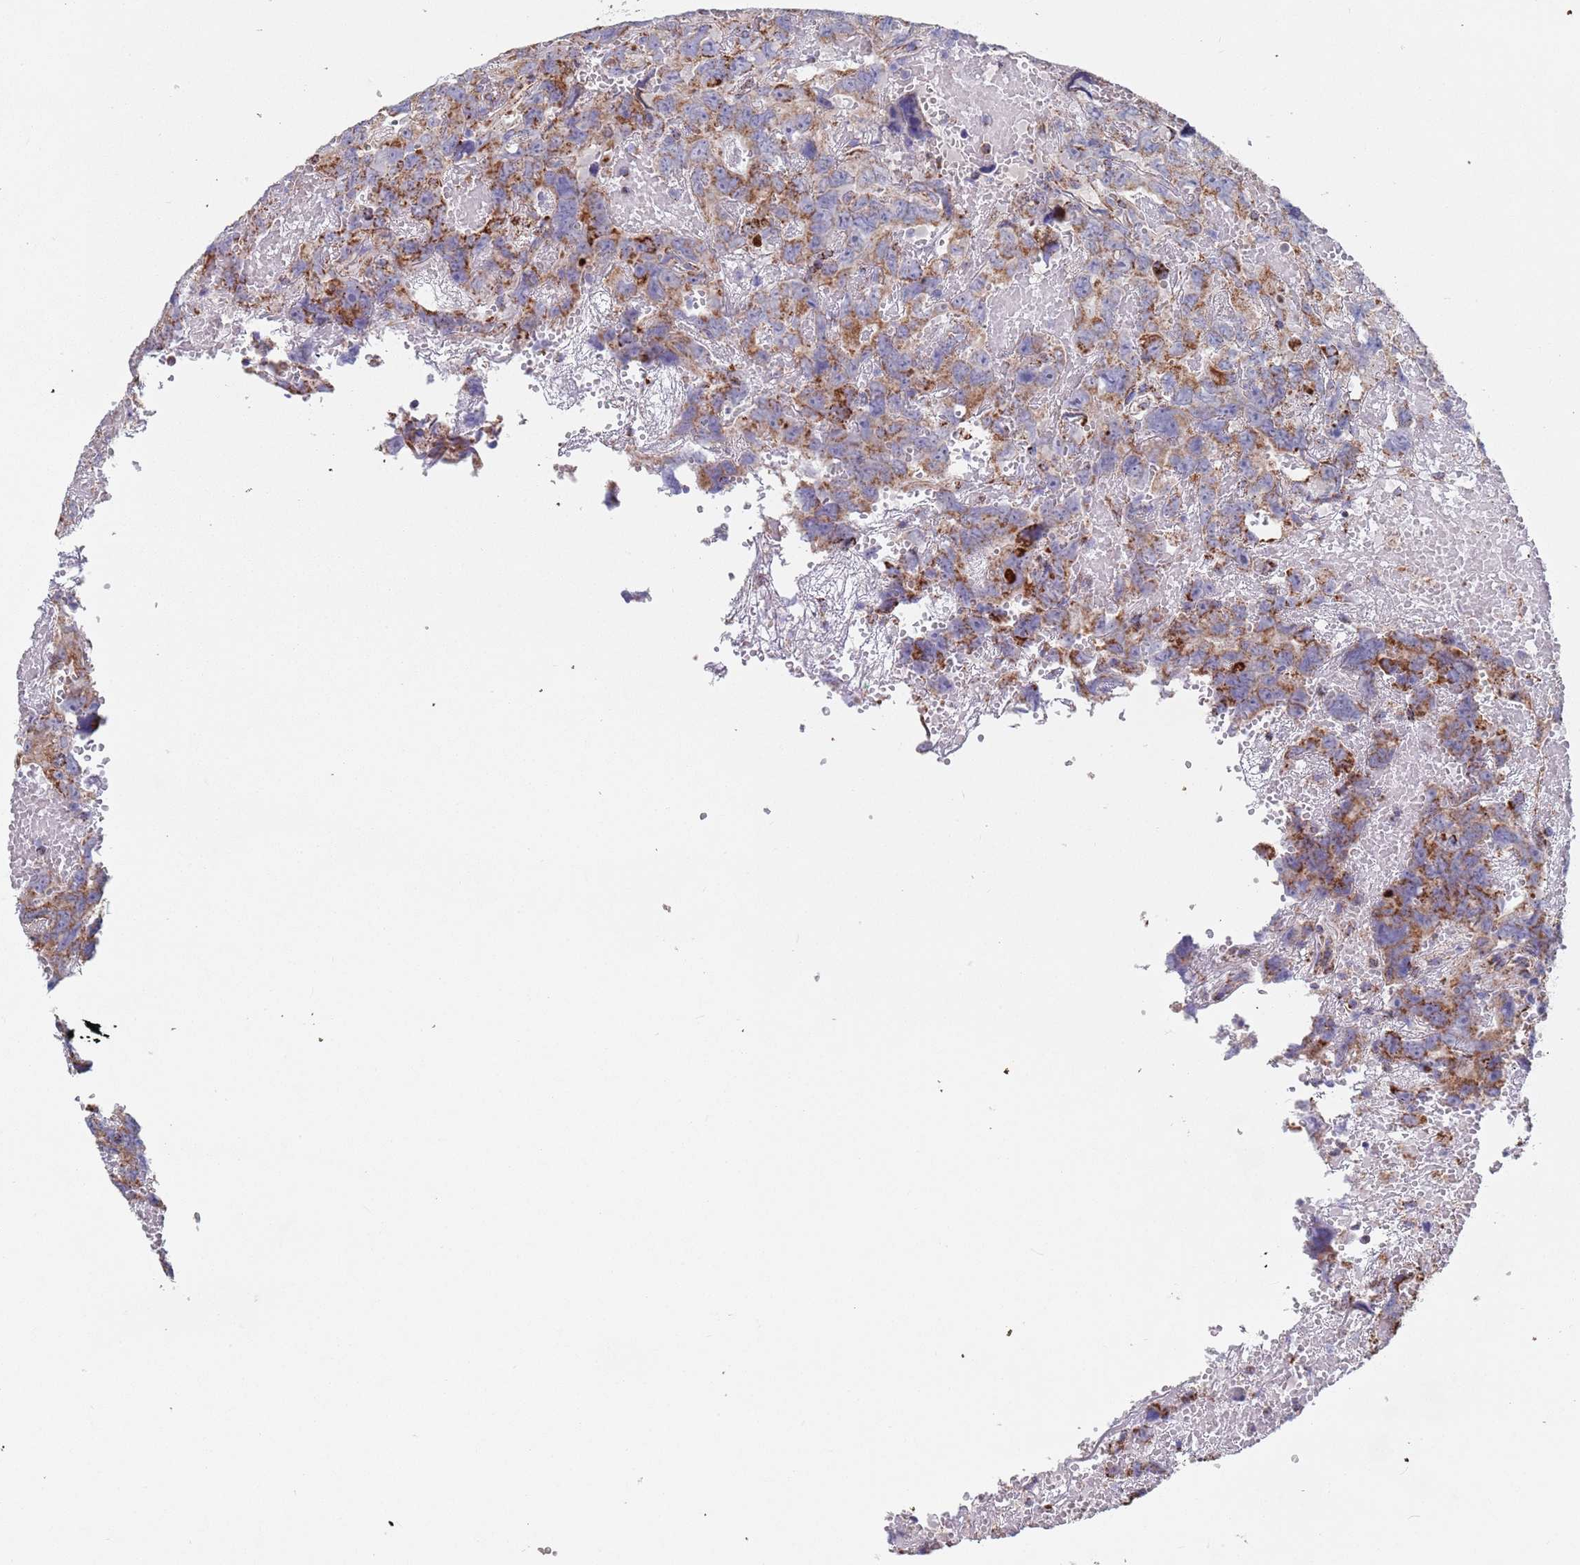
{"staining": {"intensity": "moderate", "quantity": ">75%", "location": "cytoplasmic/membranous"}, "tissue": "testis cancer", "cell_type": "Tumor cells", "image_type": "cancer", "snomed": [{"axis": "morphology", "description": "Carcinoma, Embryonal, NOS"}, {"axis": "topography", "description": "Testis"}], "caption": "Brown immunohistochemical staining in human embryonal carcinoma (testis) shows moderate cytoplasmic/membranous staining in about >75% of tumor cells.", "gene": "PGP", "patient": {"sex": "male", "age": 45}}